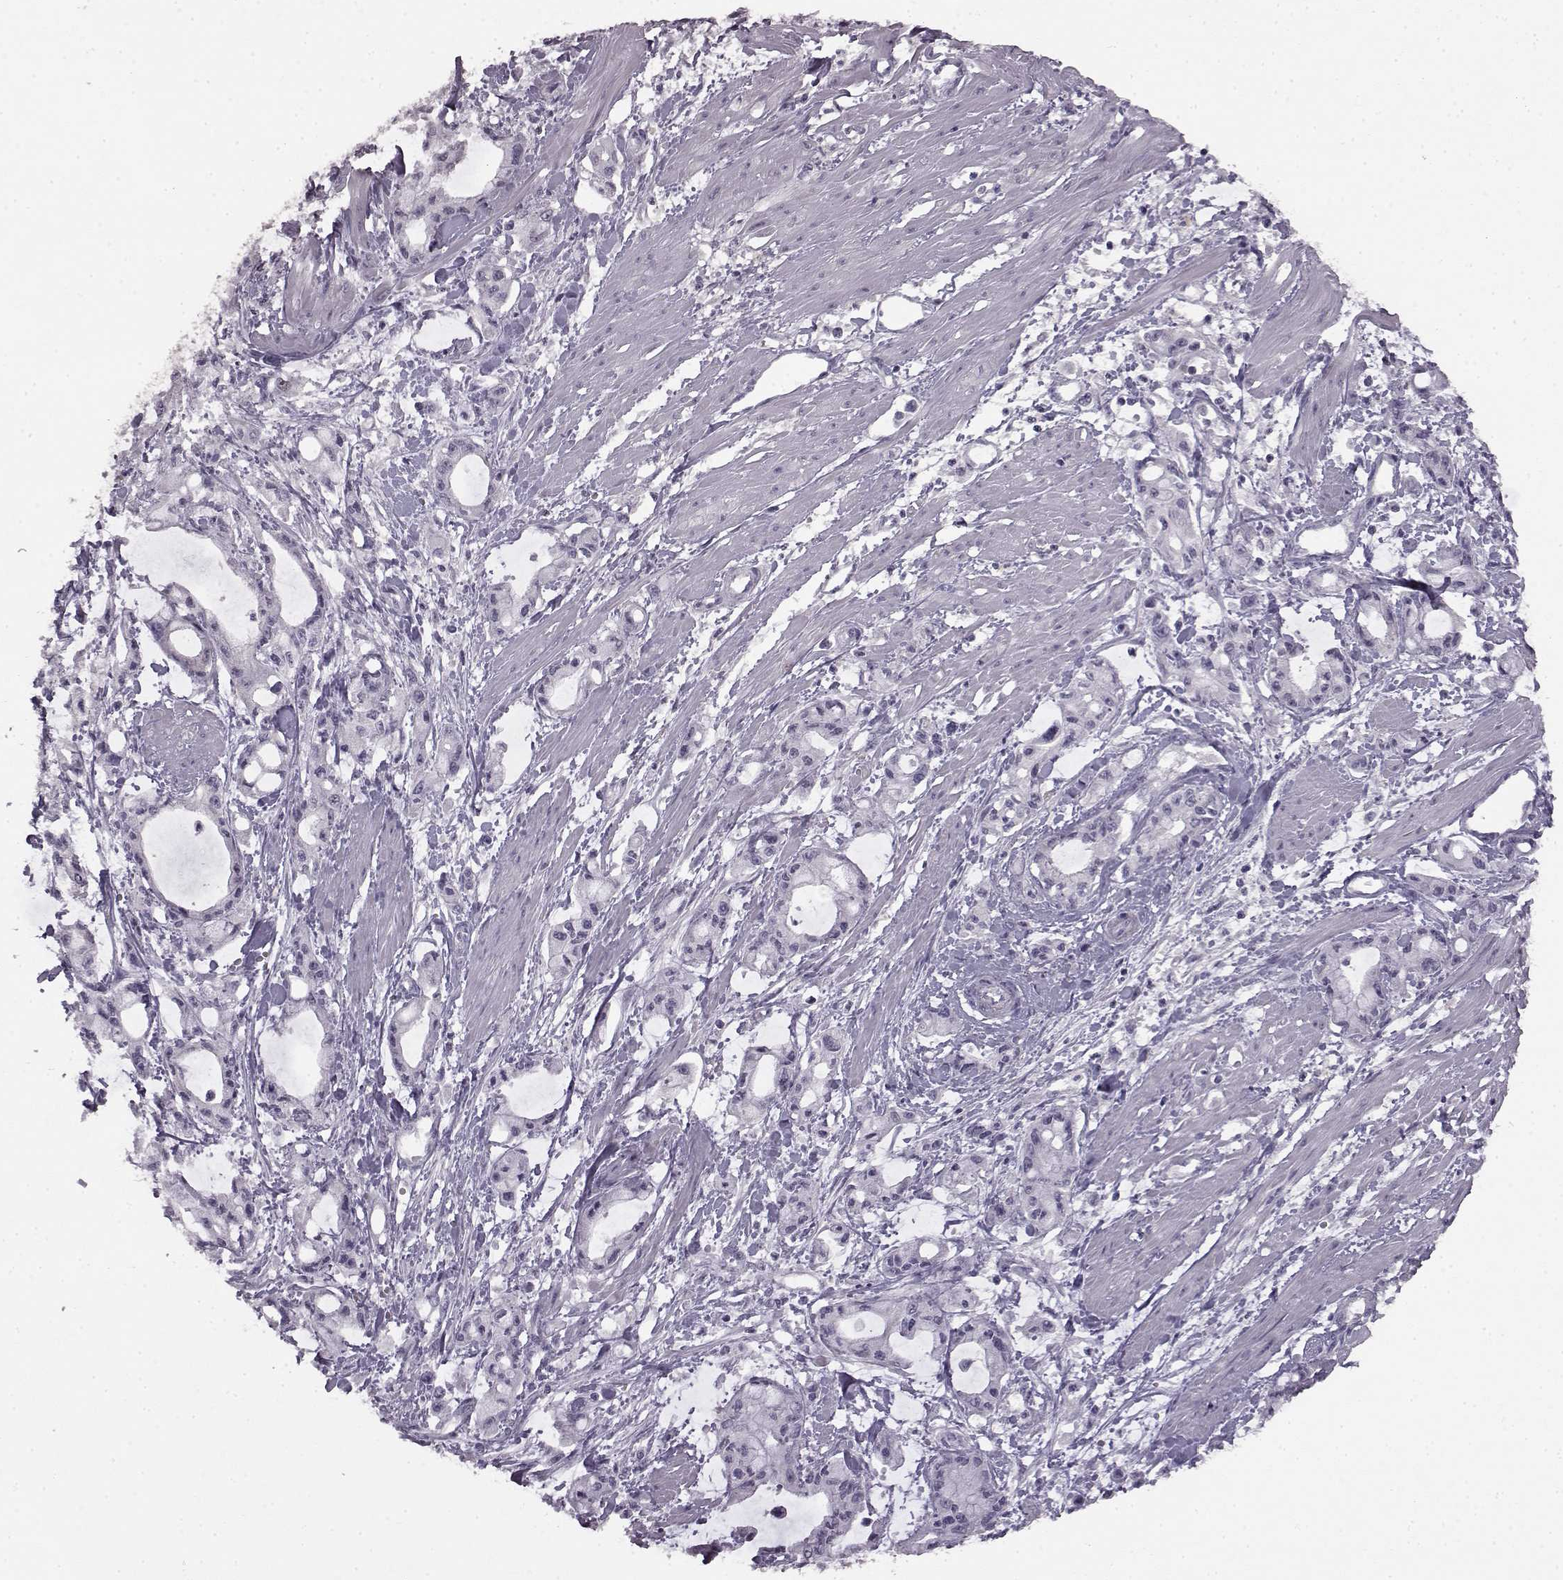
{"staining": {"intensity": "negative", "quantity": "none", "location": "none"}, "tissue": "pancreatic cancer", "cell_type": "Tumor cells", "image_type": "cancer", "snomed": [{"axis": "morphology", "description": "Adenocarcinoma, NOS"}, {"axis": "topography", "description": "Pancreas"}], "caption": "The IHC micrograph has no significant positivity in tumor cells of pancreatic adenocarcinoma tissue. (DAB immunohistochemistry (IHC) visualized using brightfield microscopy, high magnification).", "gene": "LHB", "patient": {"sex": "male", "age": 48}}